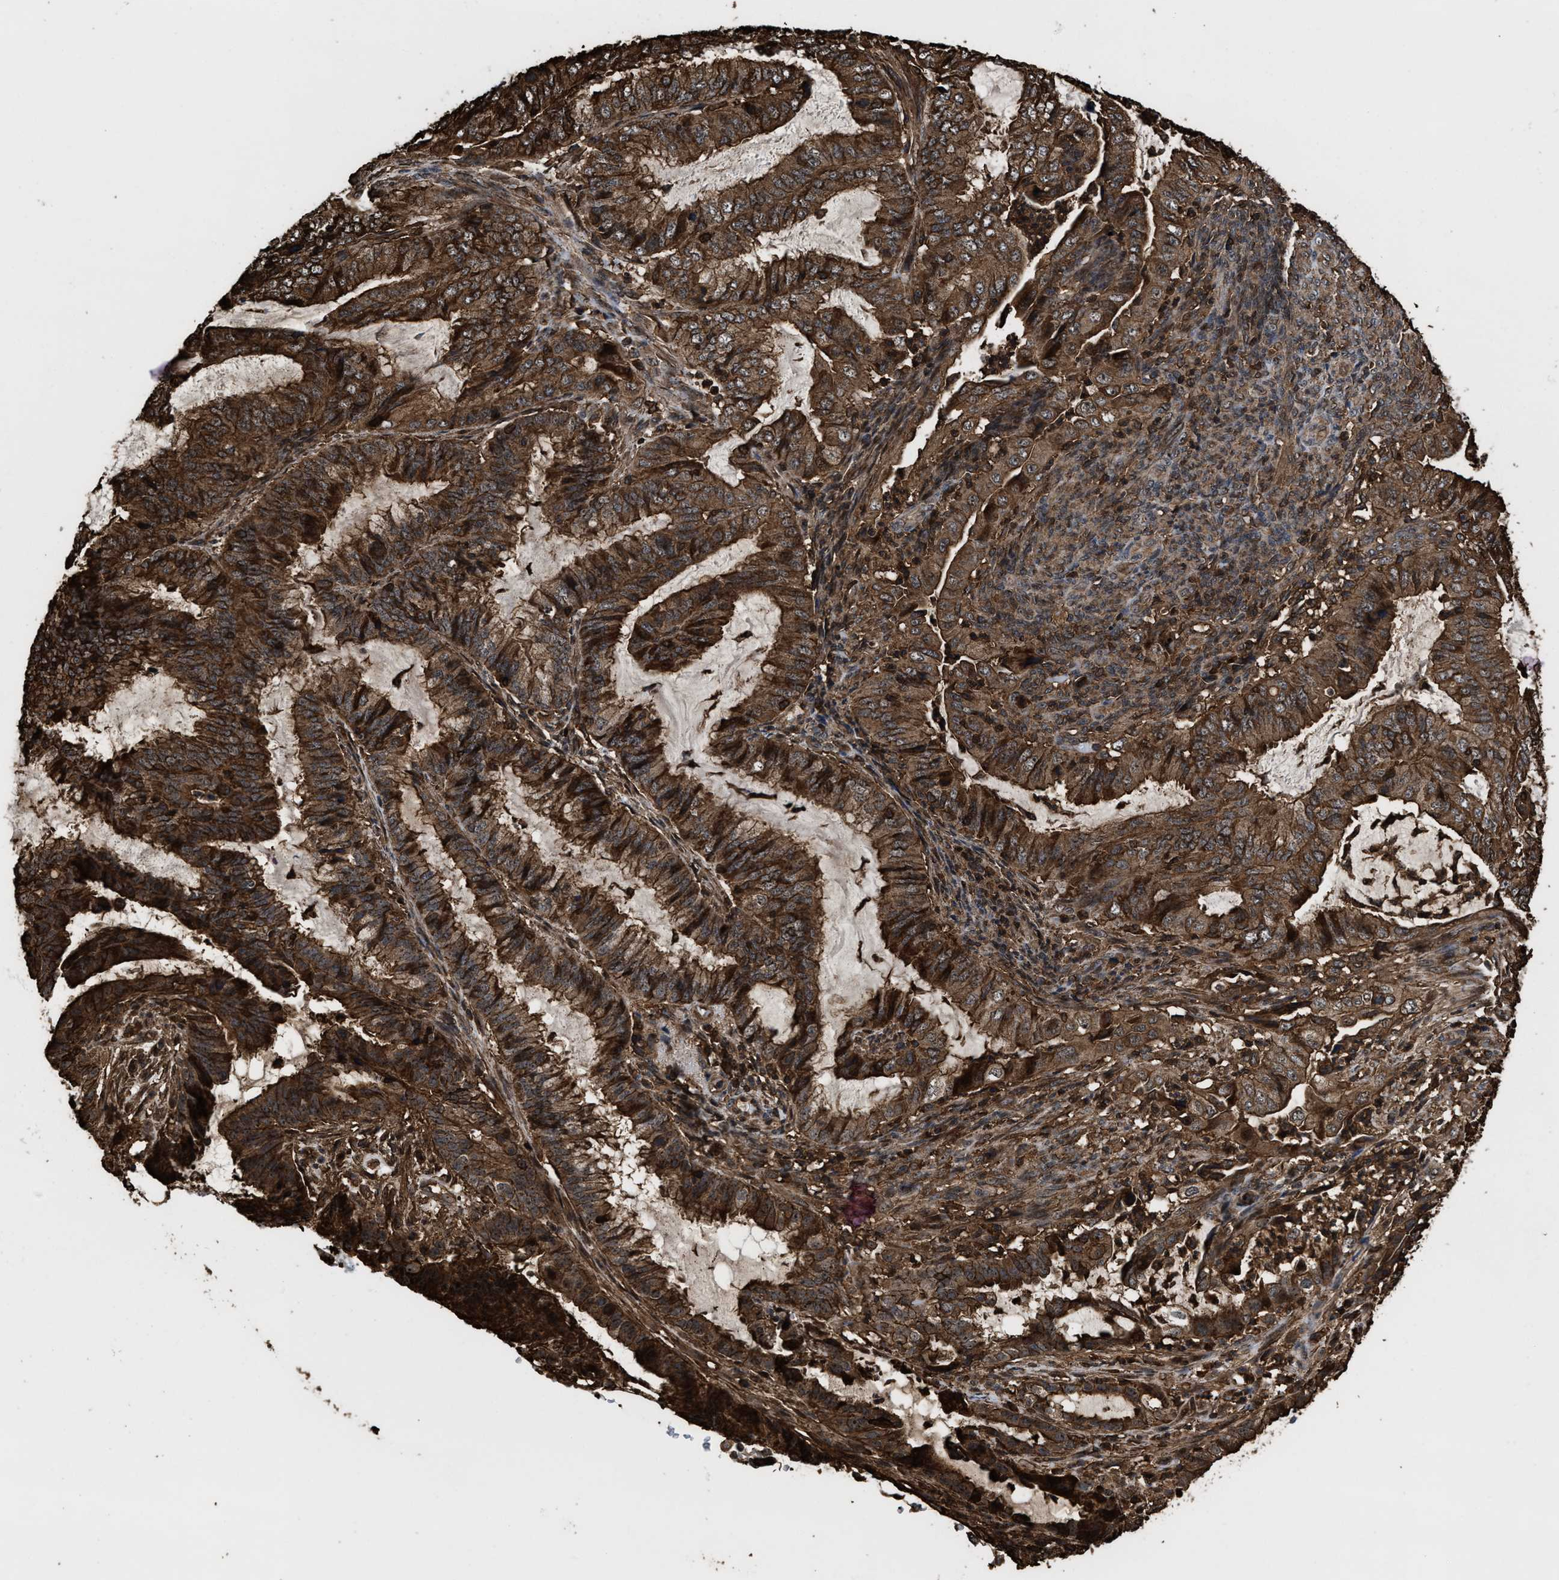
{"staining": {"intensity": "strong", "quantity": ">75%", "location": "cytoplasmic/membranous"}, "tissue": "endometrial cancer", "cell_type": "Tumor cells", "image_type": "cancer", "snomed": [{"axis": "morphology", "description": "Adenocarcinoma, NOS"}, {"axis": "topography", "description": "Endometrium"}], "caption": "There is high levels of strong cytoplasmic/membranous staining in tumor cells of endometrial cancer, as demonstrated by immunohistochemical staining (brown color).", "gene": "KBTBD2", "patient": {"sex": "female", "age": 51}}